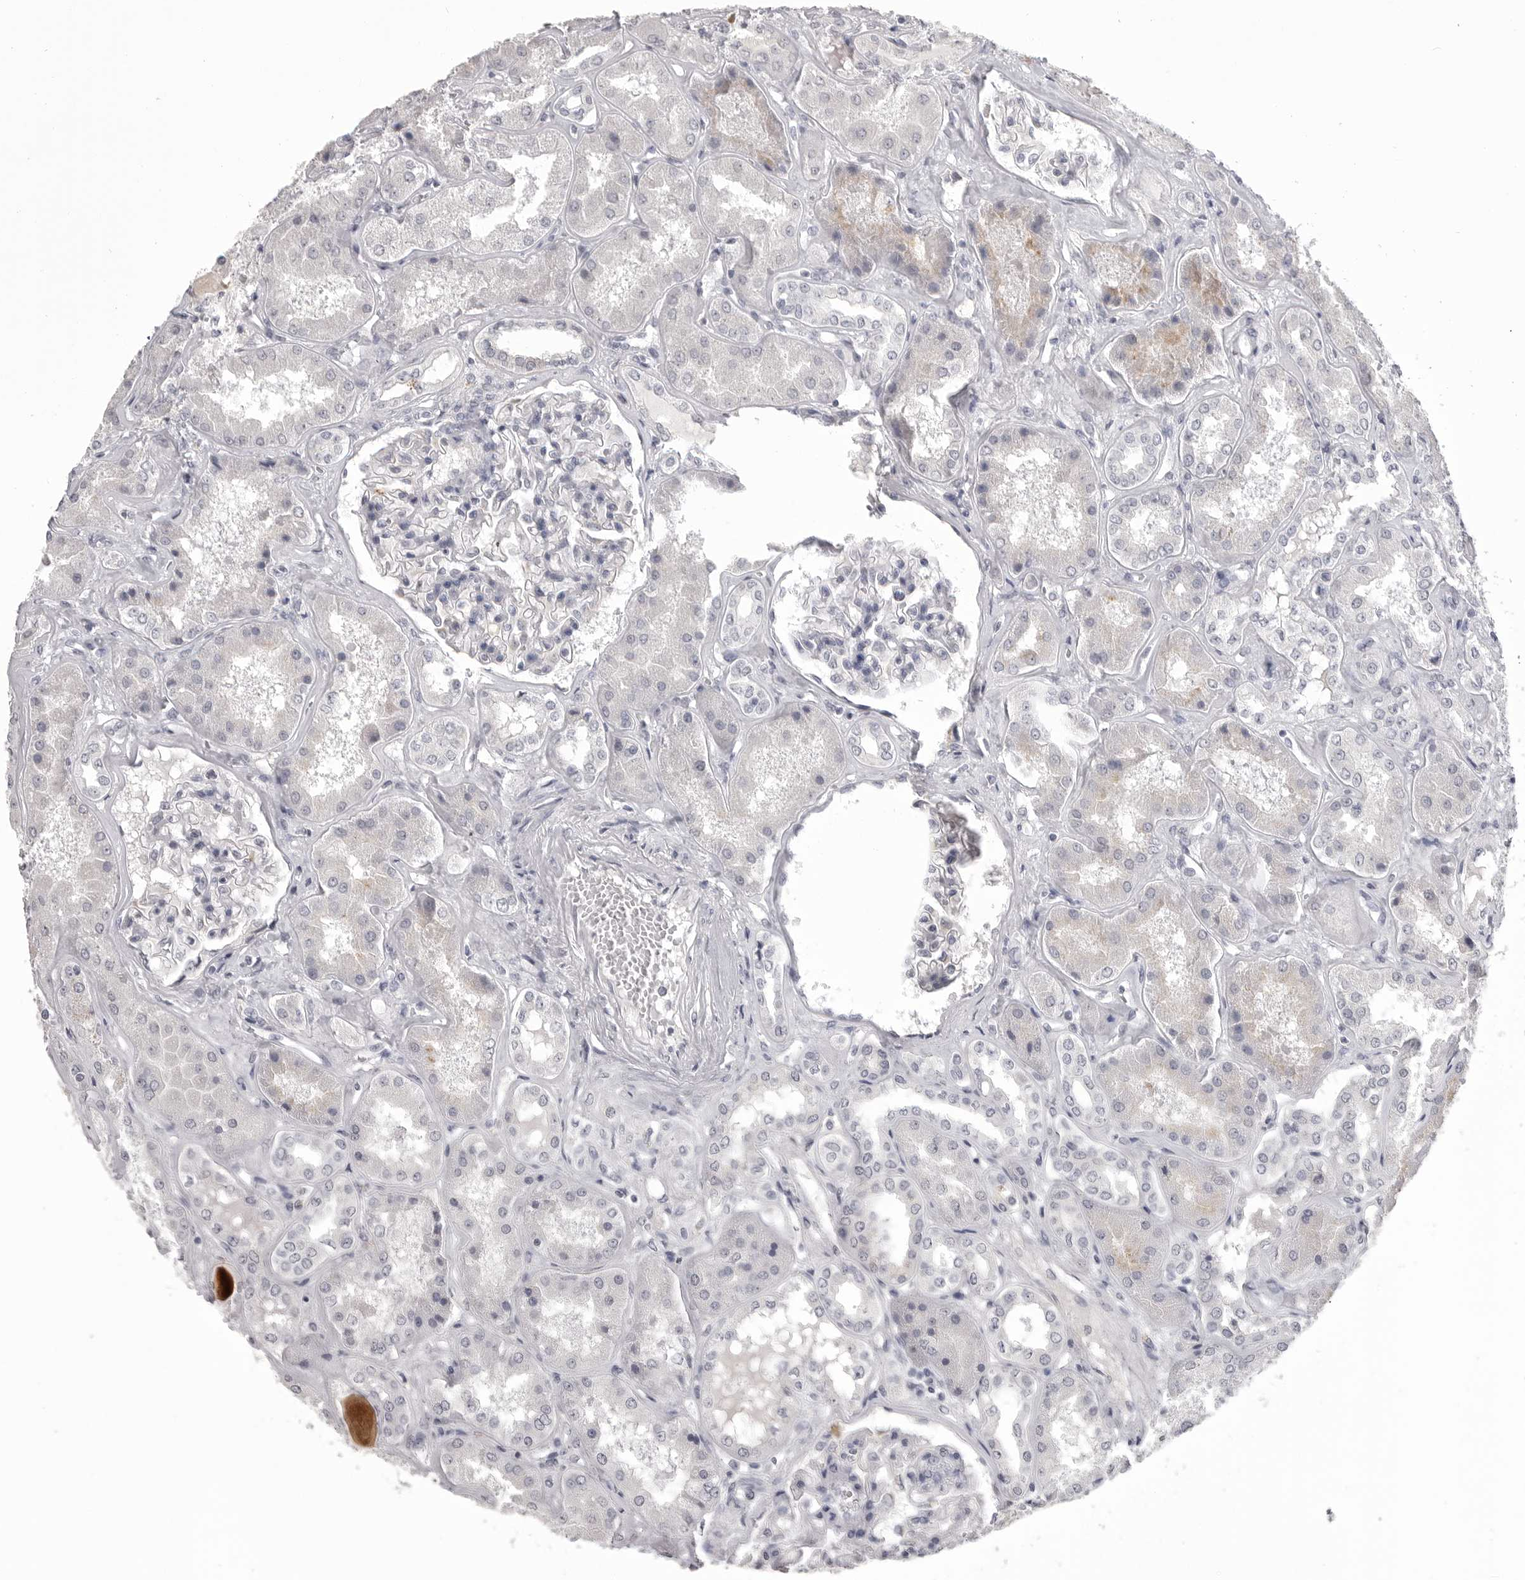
{"staining": {"intensity": "negative", "quantity": "none", "location": "none"}, "tissue": "kidney", "cell_type": "Cells in glomeruli", "image_type": "normal", "snomed": [{"axis": "morphology", "description": "Normal tissue, NOS"}, {"axis": "topography", "description": "Kidney"}], "caption": "High power microscopy photomicrograph of an immunohistochemistry (IHC) photomicrograph of benign kidney, revealing no significant staining in cells in glomeruli.", "gene": "TIMP1", "patient": {"sex": "female", "age": 56}}